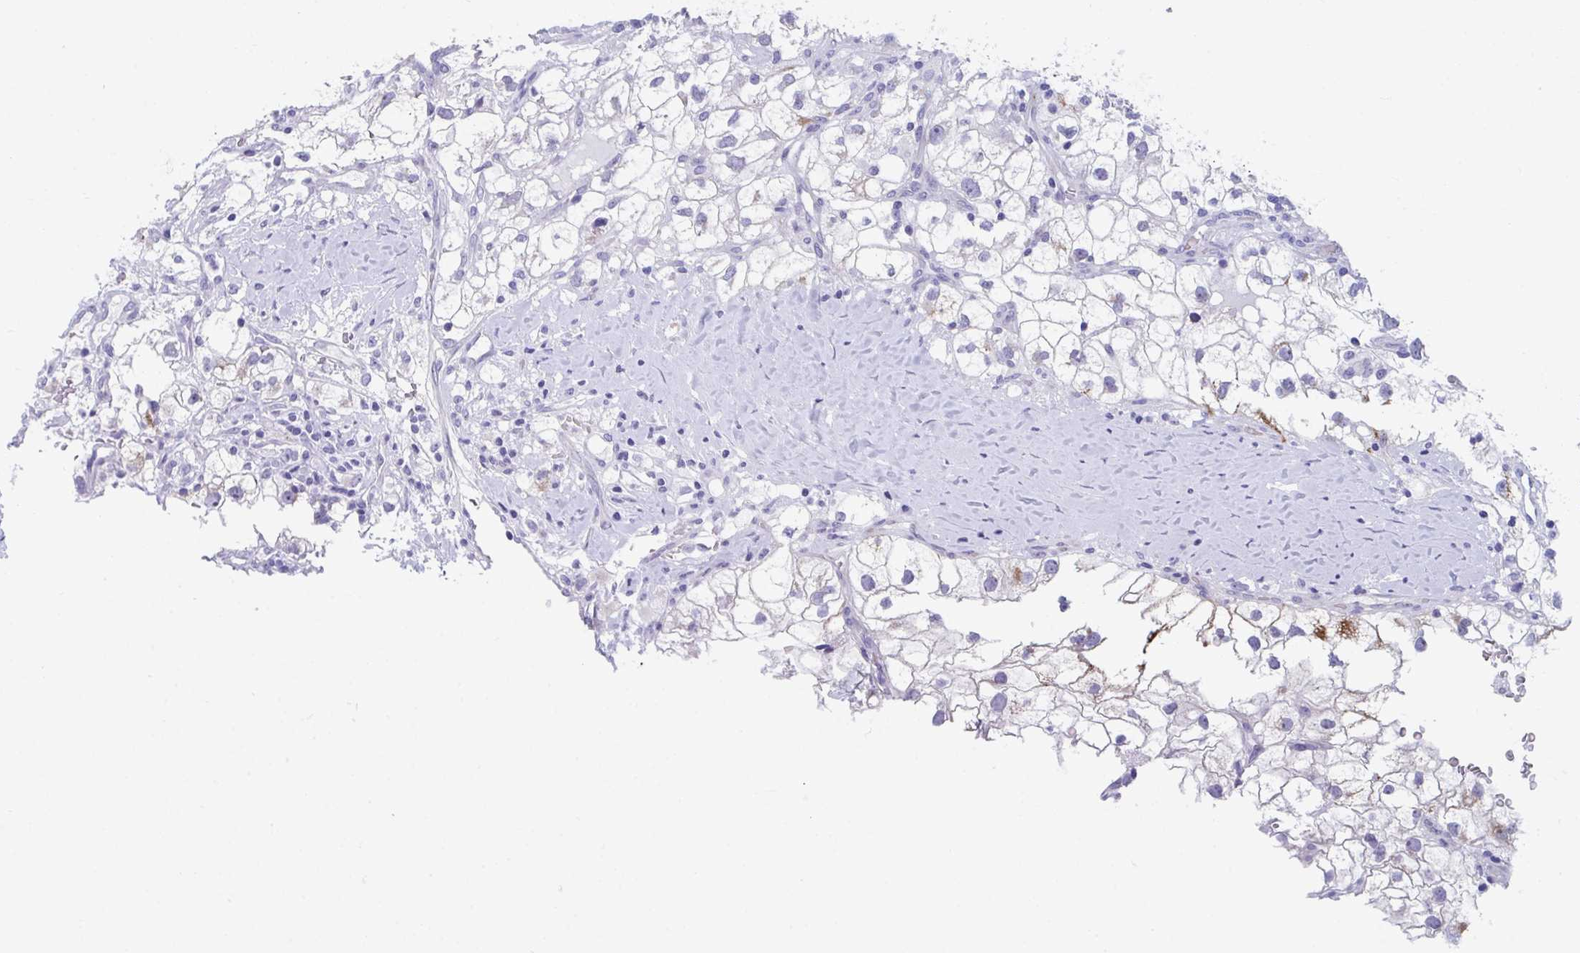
{"staining": {"intensity": "moderate", "quantity": "<25%", "location": "cytoplasmic/membranous"}, "tissue": "renal cancer", "cell_type": "Tumor cells", "image_type": "cancer", "snomed": [{"axis": "morphology", "description": "Adenocarcinoma, NOS"}, {"axis": "topography", "description": "Kidney"}], "caption": "Immunohistochemistry (IHC) histopathology image of neoplastic tissue: human renal adenocarcinoma stained using IHC demonstrates low levels of moderate protein expression localized specifically in the cytoplasmic/membranous of tumor cells, appearing as a cytoplasmic/membranous brown color.", "gene": "TTC30B", "patient": {"sex": "male", "age": 59}}